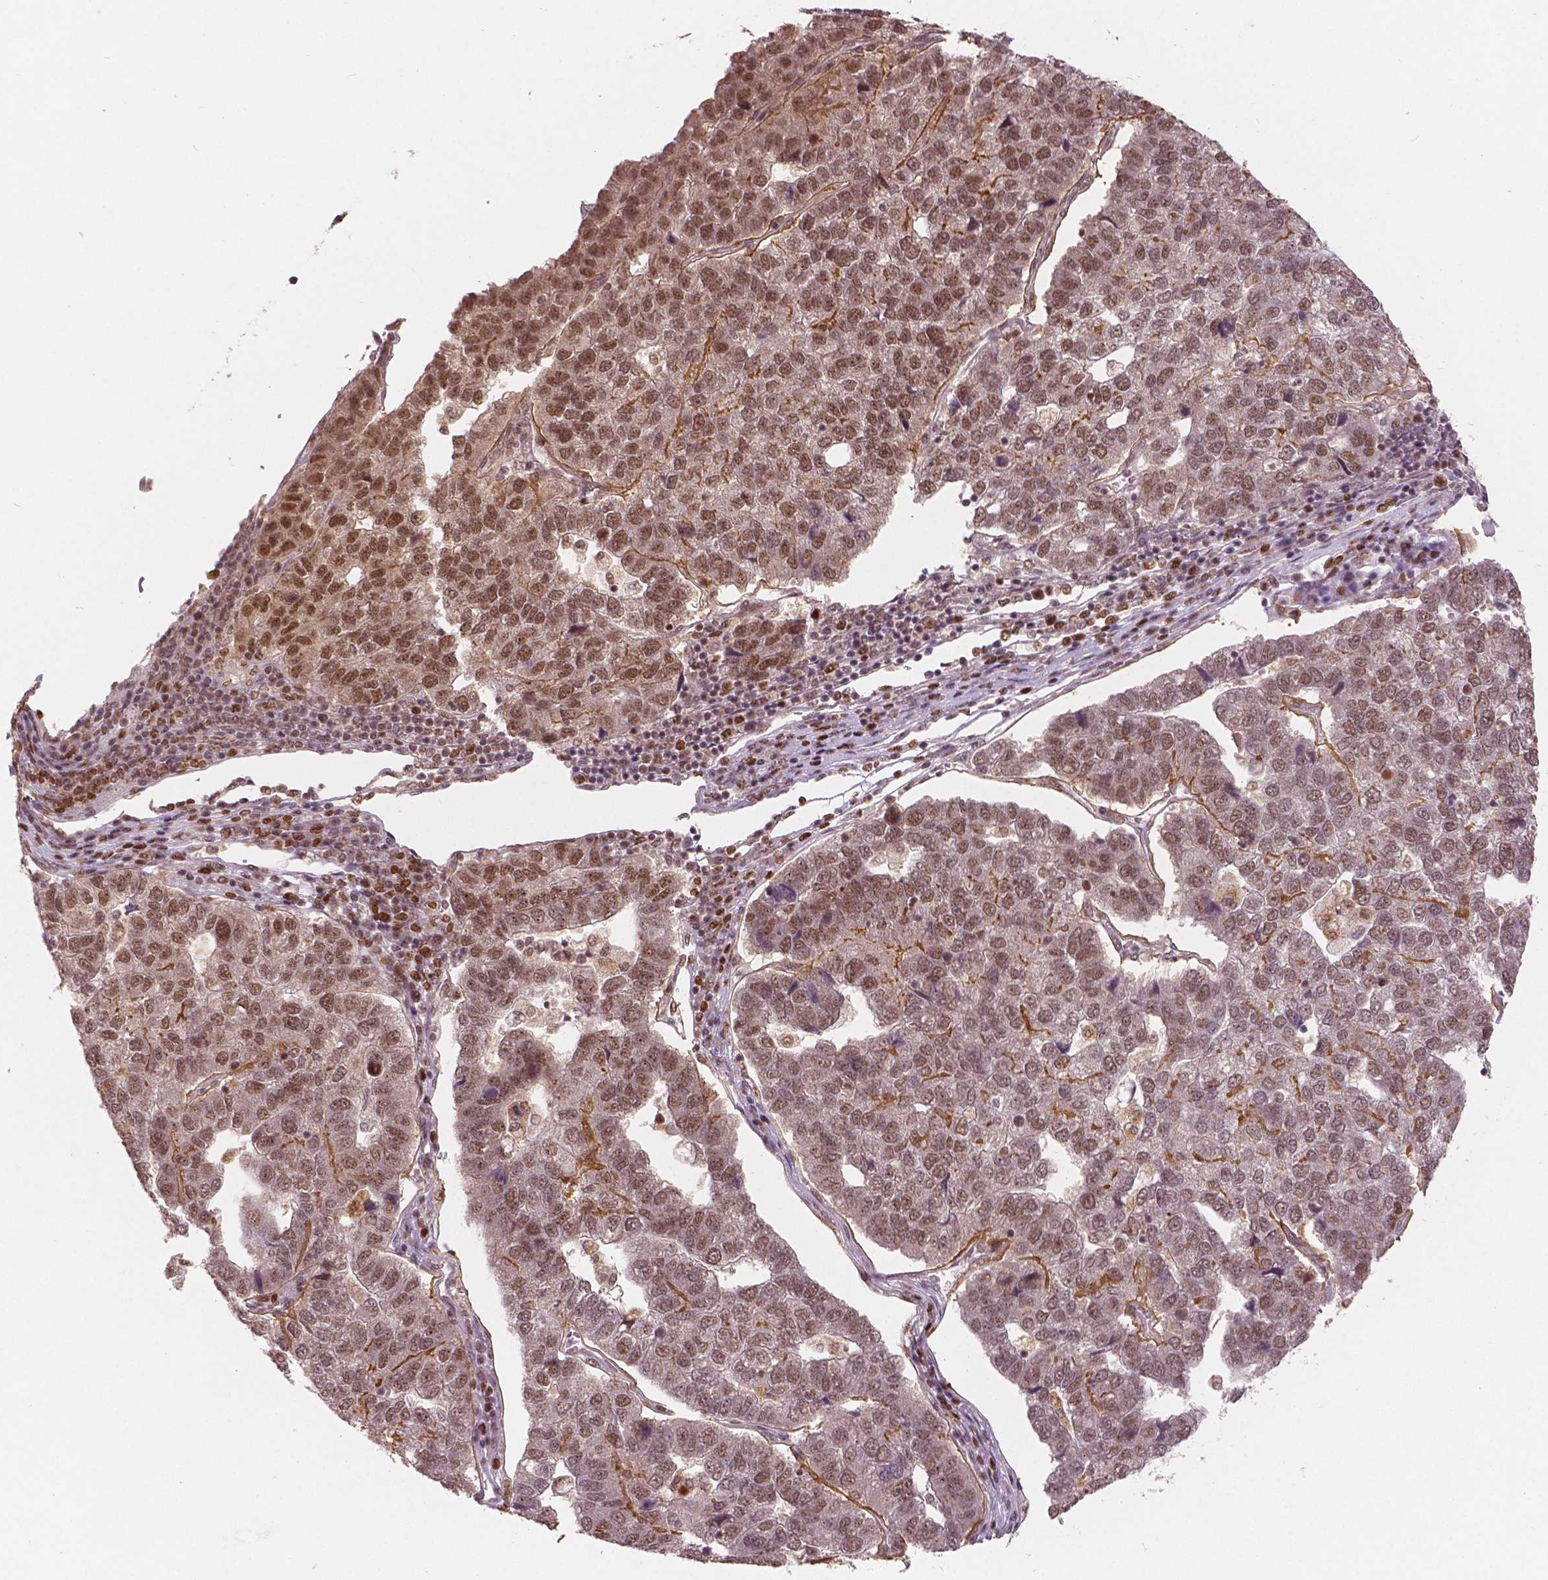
{"staining": {"intensity": "moderate", "quantity": "25%-75%", "location": "nuclear"}, "tissue": "pancreatic cancer", "cell_type": "Tumor cells", "image_type": "cancer", "snomed": [{"axis": "morphology", "description": "Adenocarcinoma, NOS"}, {"axis": "topography", "description": "Pancreas"}], "caption": "Immunohistochemical staining of human pancreatic adenocarcinoma displays moderate nuclear protein staining in about 25%-75% of tumor cells.", "gene": "NSD2", "patient": {"sex": "female", "age": 61}}